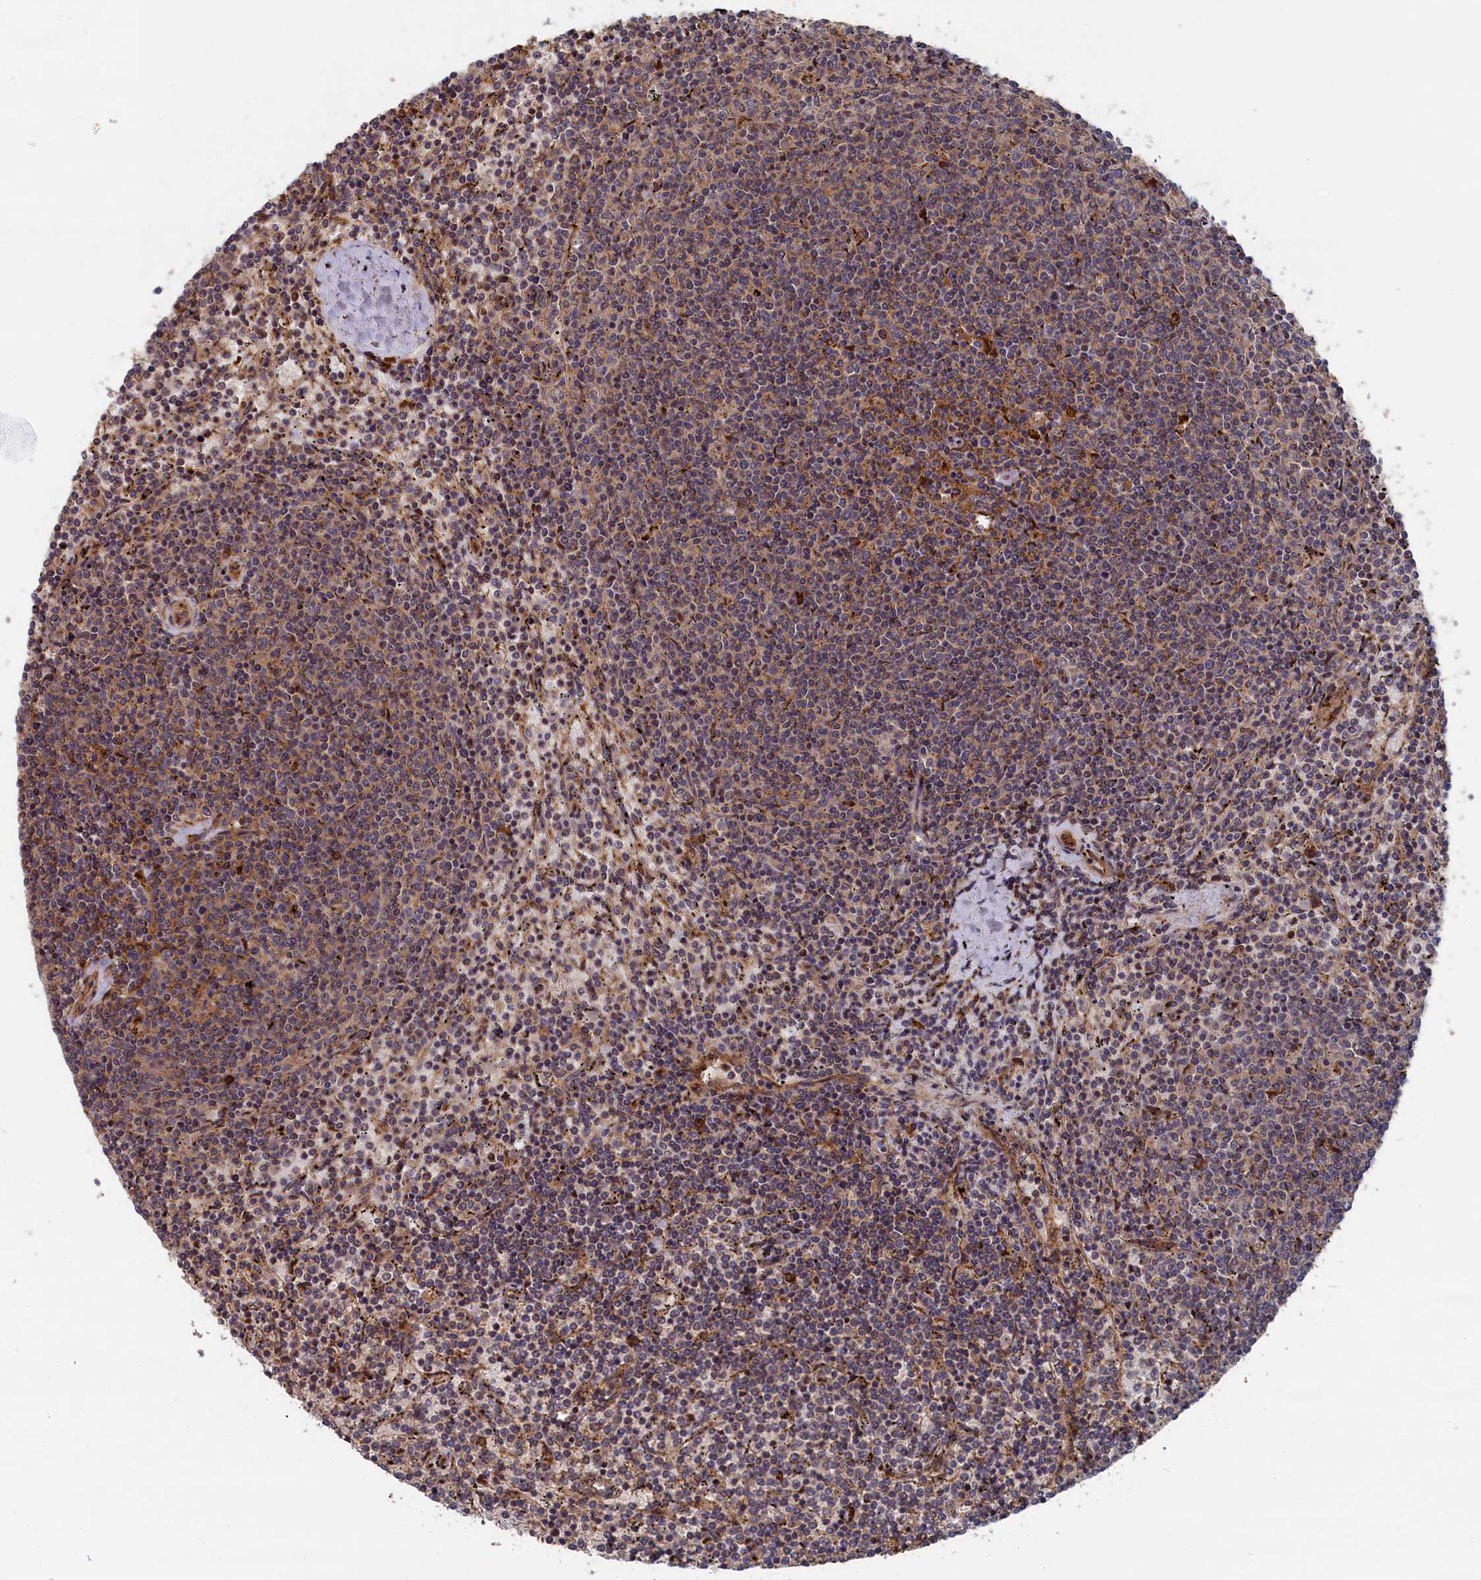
{"staining": {"intensity": "moderate", "quantity": "<25%", "location": "cytoplasmic/membranous"}, "tissue": "lymphoma", "cell_type": "Tumor cells", "image_type": "cancer", "snomed": [{"axis": "morphology", "description": "Malignant lymphoma, non-Hodgkin's type, Low grade"}, {"axis": "topography", "description": "Spleen"}], "caption": "Lymphoma tissue demonstrates moderate cytoplasmic/membranous expression in approximately <25% of tumor cells", "gene": "TRAPPC2L", "patient": {"sex": "female", "age": 50}}